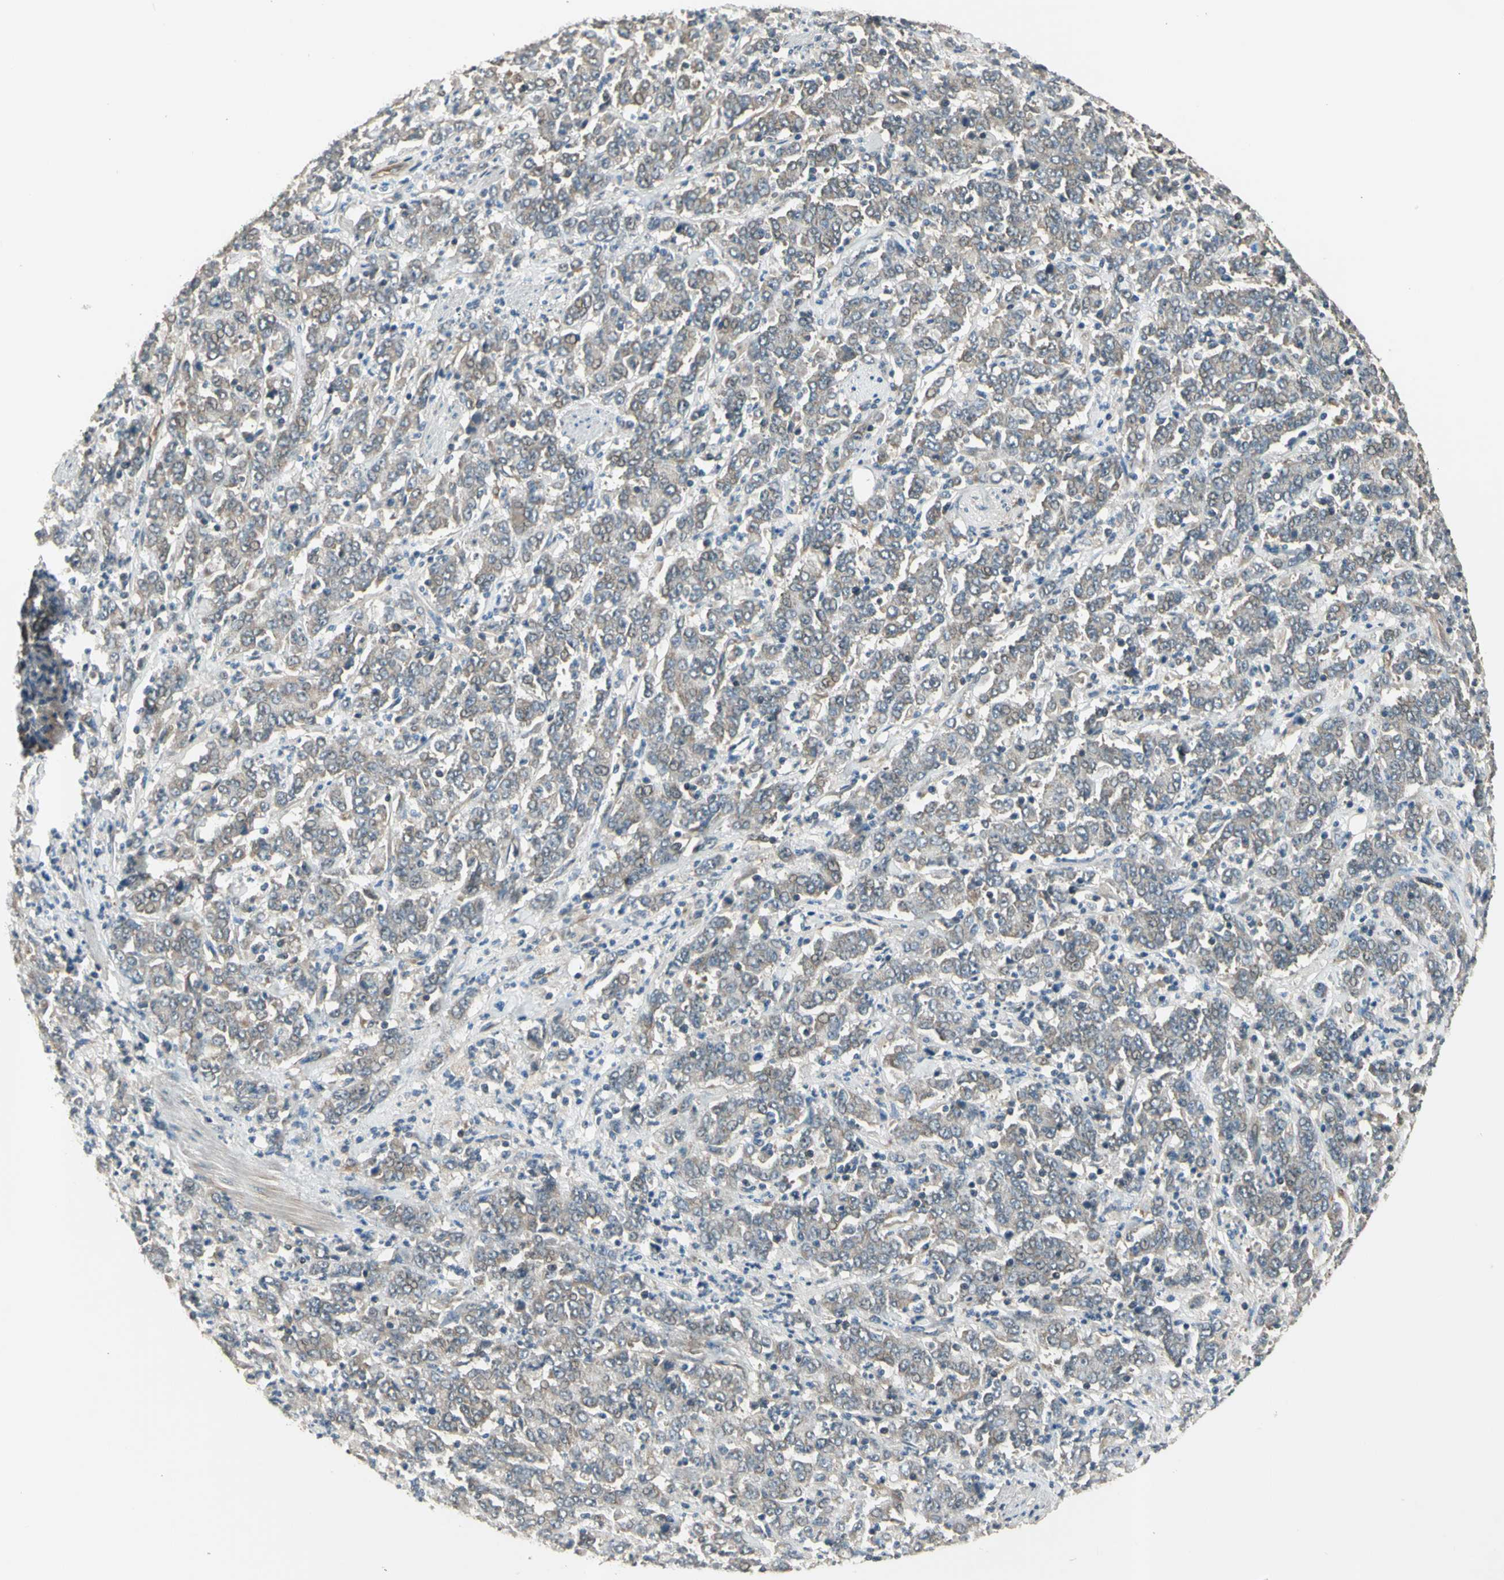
{"staining": {"intensity": "weak", "quantity": ">75%", "location": "cytoplasmic/membranous"}, "tissue": "stomach cancer", "cell_type": "Tumor cells", "image_type": "cancer", "snomed": [{"axis": "morphology", "description": "Adenocarcinoma, NOS"}, {"axis": "topography", "description": "Stomach, lower"}], "caption": "A brown stain shows weak cytoplasmic/membranous positivity of a protein in human stomach cancer tumor cells.", "gene": "EFNB2", "patient": {"sex": "female", "age": 71}}